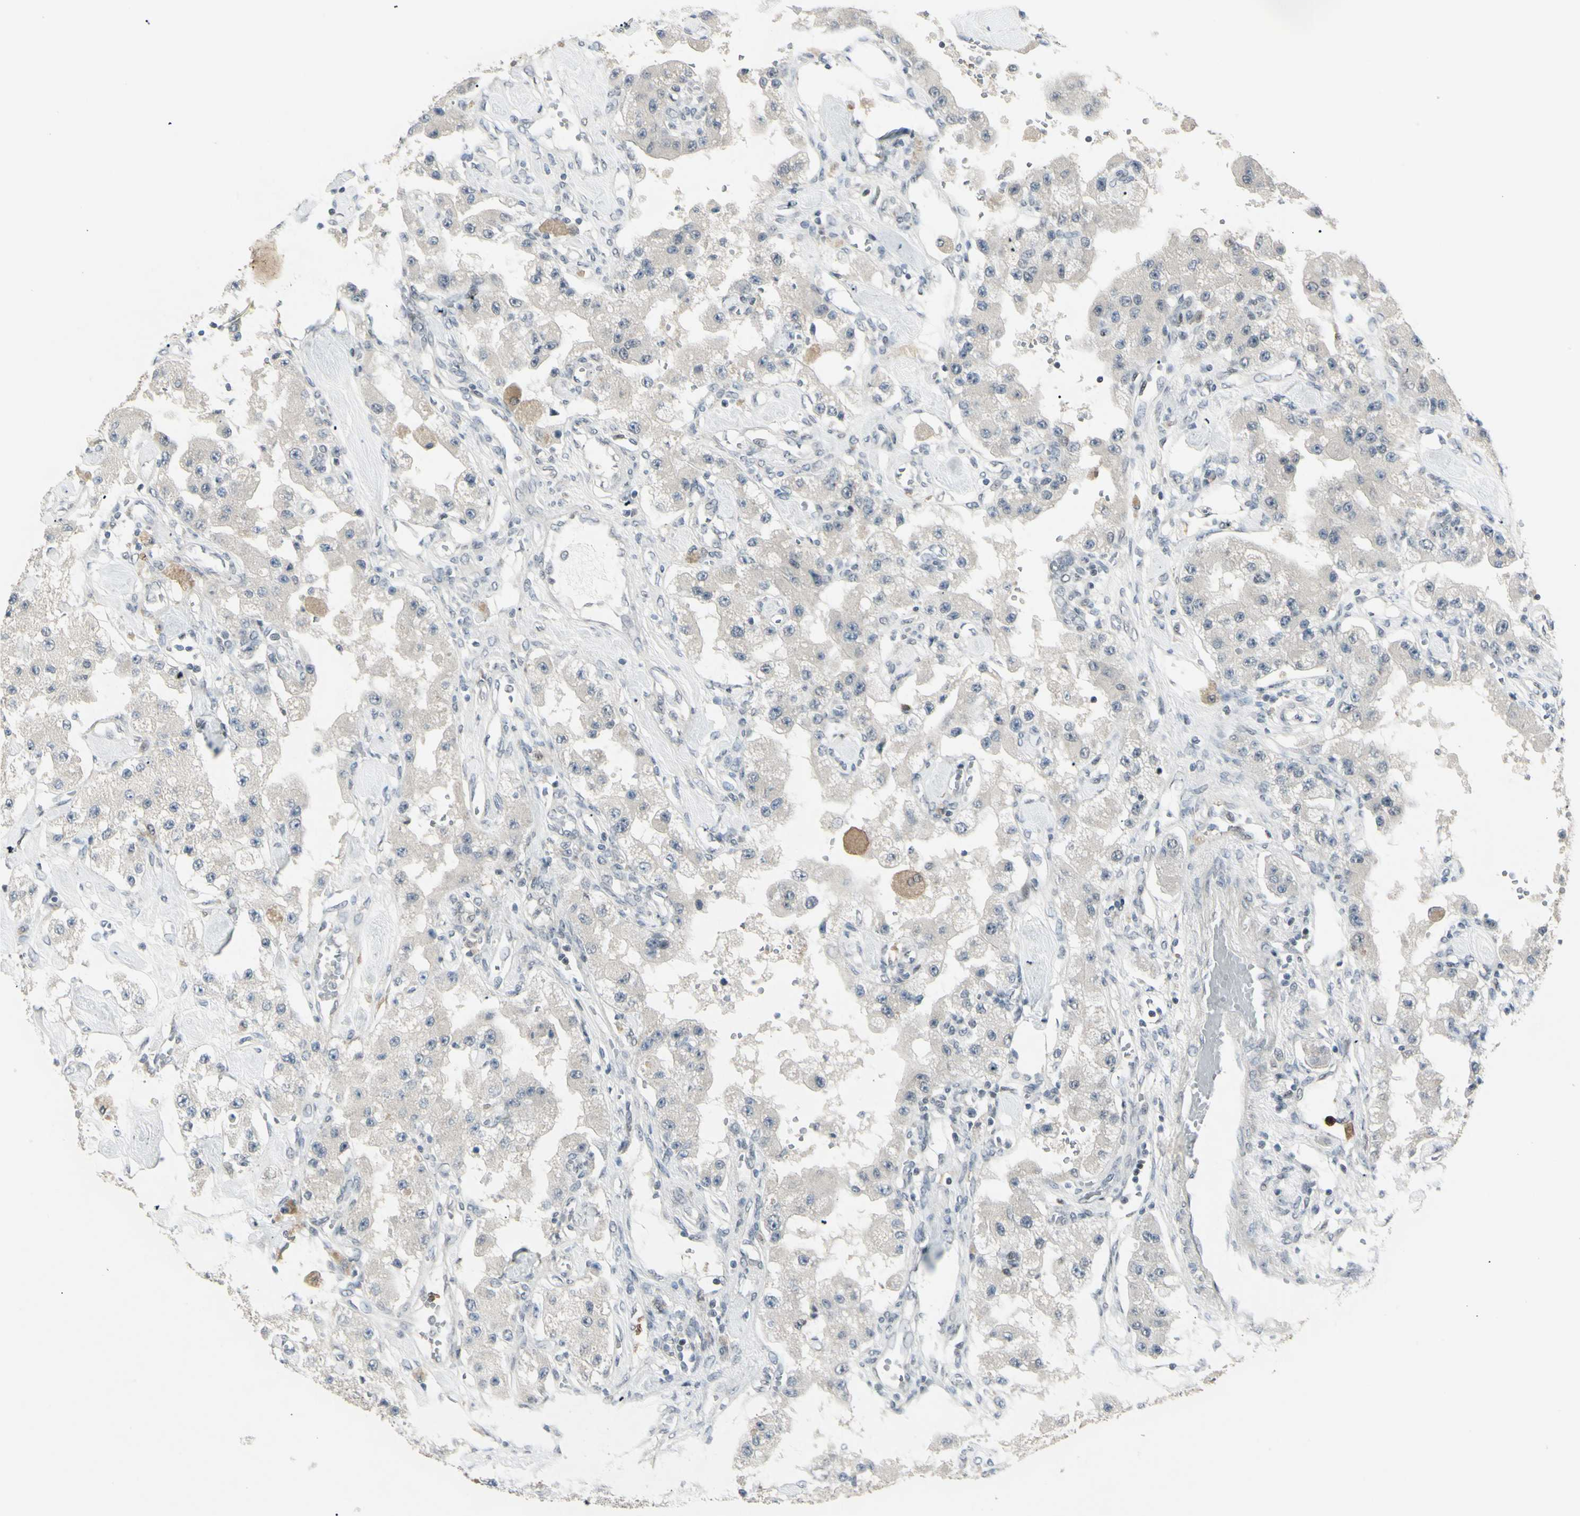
{"staining": {"intensity": "negative", "quantity": "none", "location": "none"}, "tissue": "carcinoid", "cell_type": "Tumor cells", "image_type": "cancer", "snomed": [{"axis": "morphology", "description": "Carcinoid, malignant, NOS"}, {"axis": "topography", "description": "Pancreas"}], "caption": "IHC of human carcinoid (malignant) exhibits no staining in tumor cells.", "gene": "ETNK1", "patient": {"sex": "male", "age": 41}}